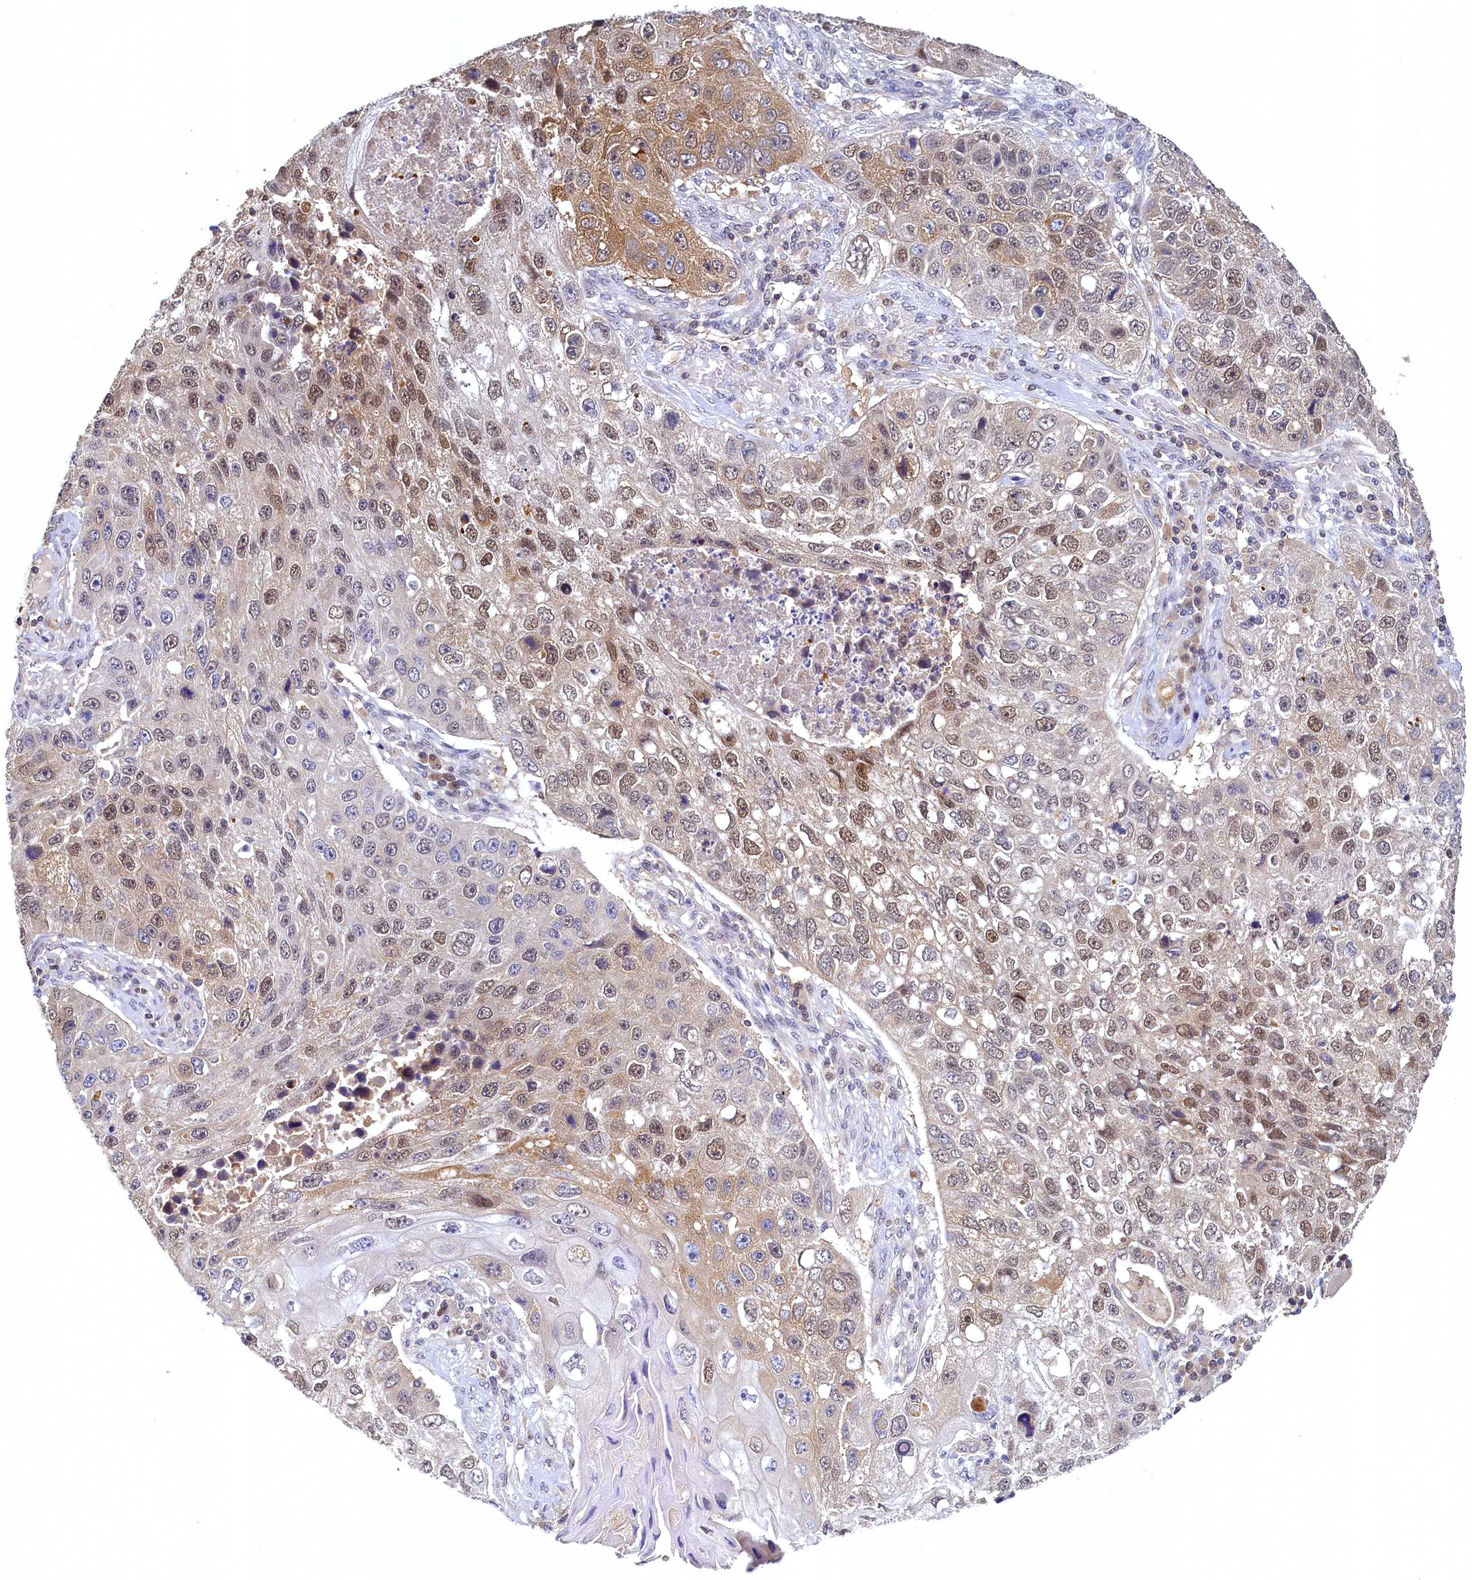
{"staining": {"intensity": "moderate", "quantity": "25%-75%", "location": "cytoplasmic/membranous,nuclear"}, "tissue": "lung cancer", "cell_type": "Tumor cells", "image_type": "cancer", "snomed": [{"axis": "morphology", "description": "Squamous cell carcinoma, NOS"}, {"axis": "topography", "description": "Lung"}], "caption": "Protein staining of squamous cell carcinoma (lung) tissue reveals moderate cytoplasmic/membranous and nuclear expression in approximately 25%-75% of tumor cells.", "gene": "PAAF1", "patient": {"sex": "male", "age": 61}}